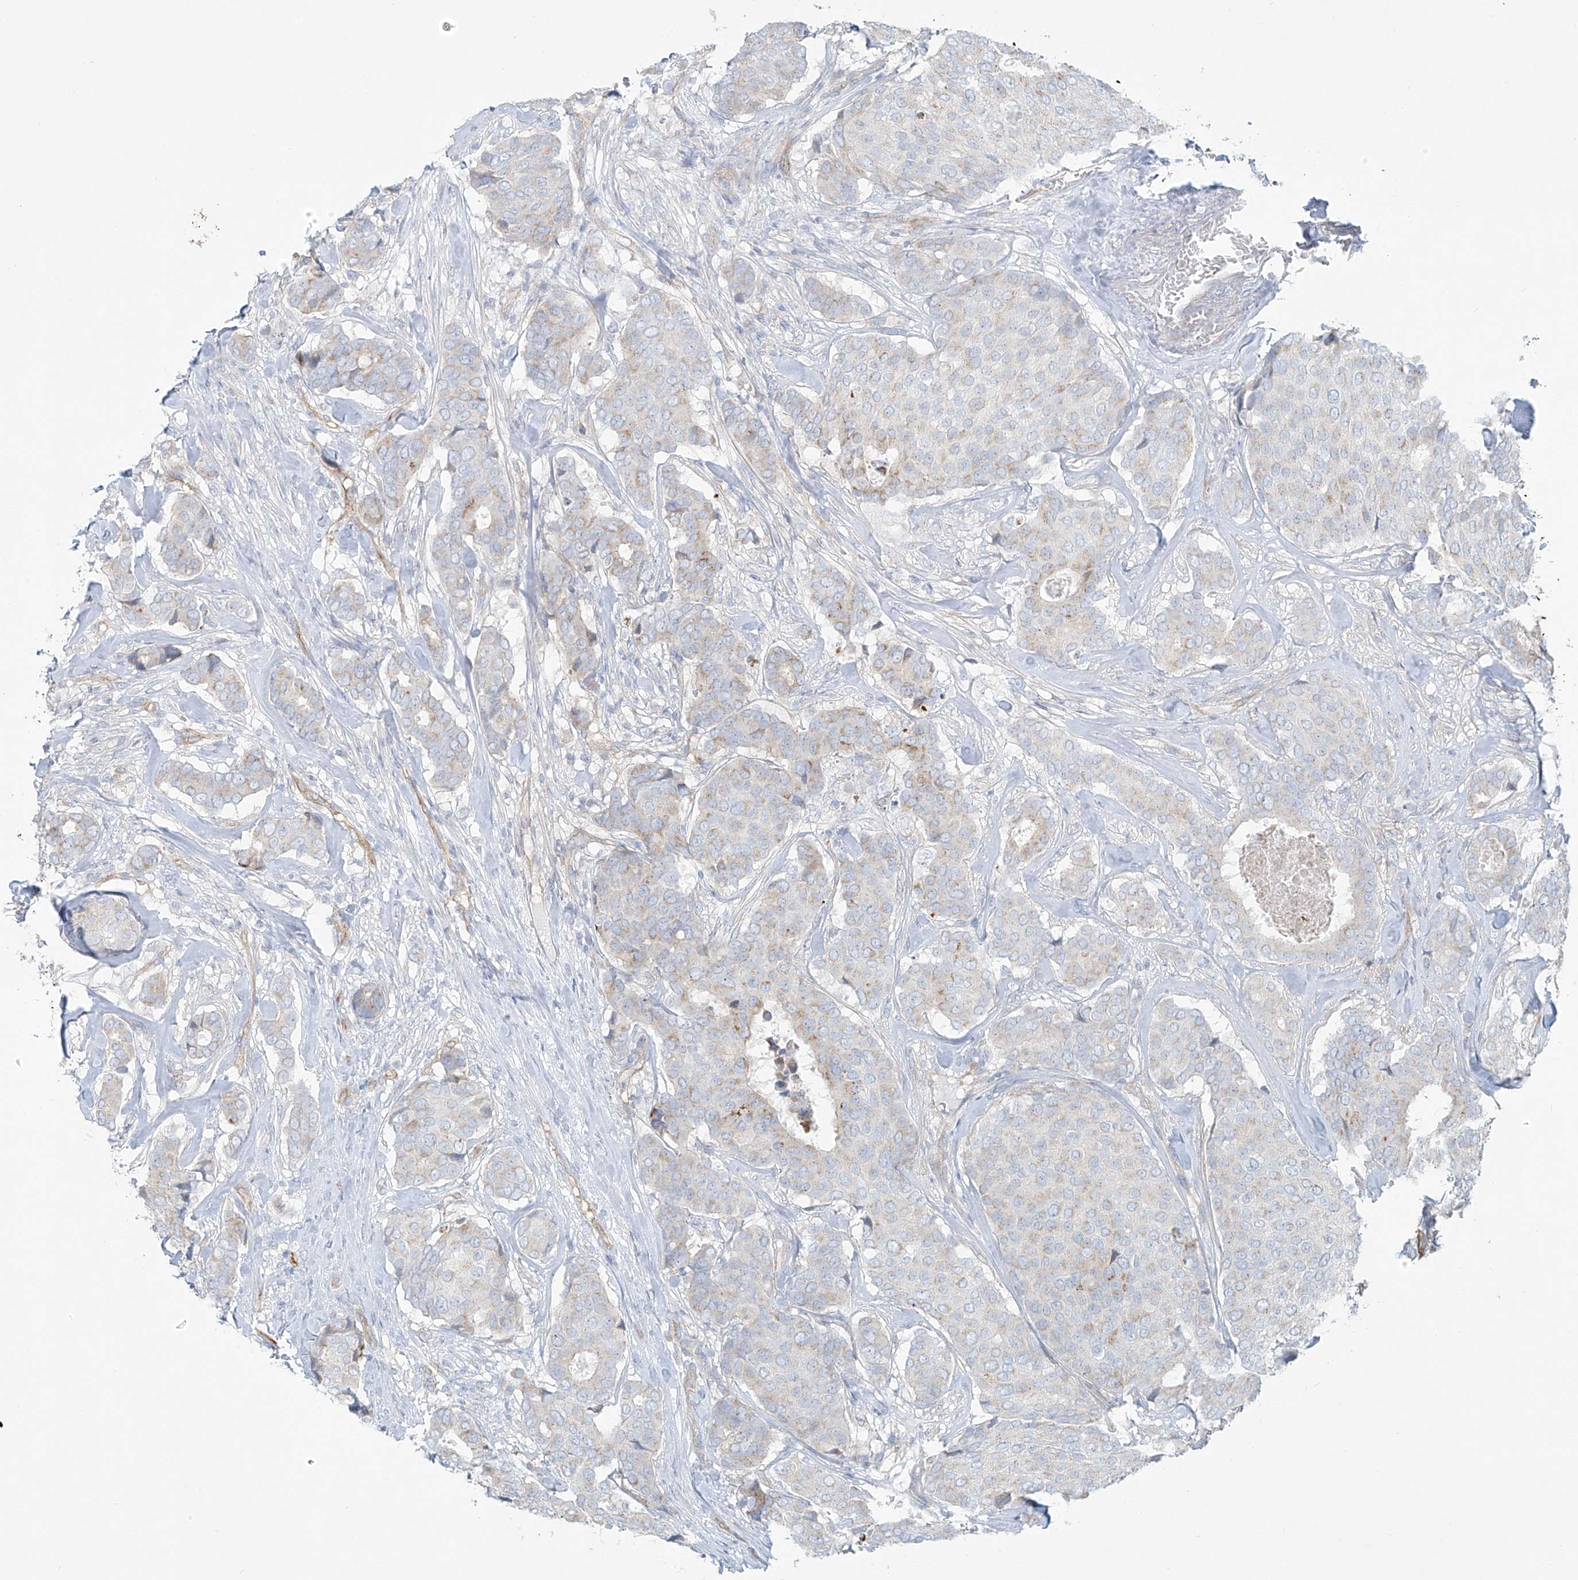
{"staining": {"intensity": "negative", "quantity": "none", "location": "none"}, "tissue": "breast cancer", "cell_type": "Tumor cells", "image_type": "cancer", "snomed": [{"axis": "morphology", "description": "Duct carcinoma"}, {"axis": "topography", "description": "Breast"}], "caption": "Breast cancer was stained to show a protein in brown. There is no significant positivity in tumor cells.", "gene": "VAMP5", "patient": {"sex": "female", "age": 75}}